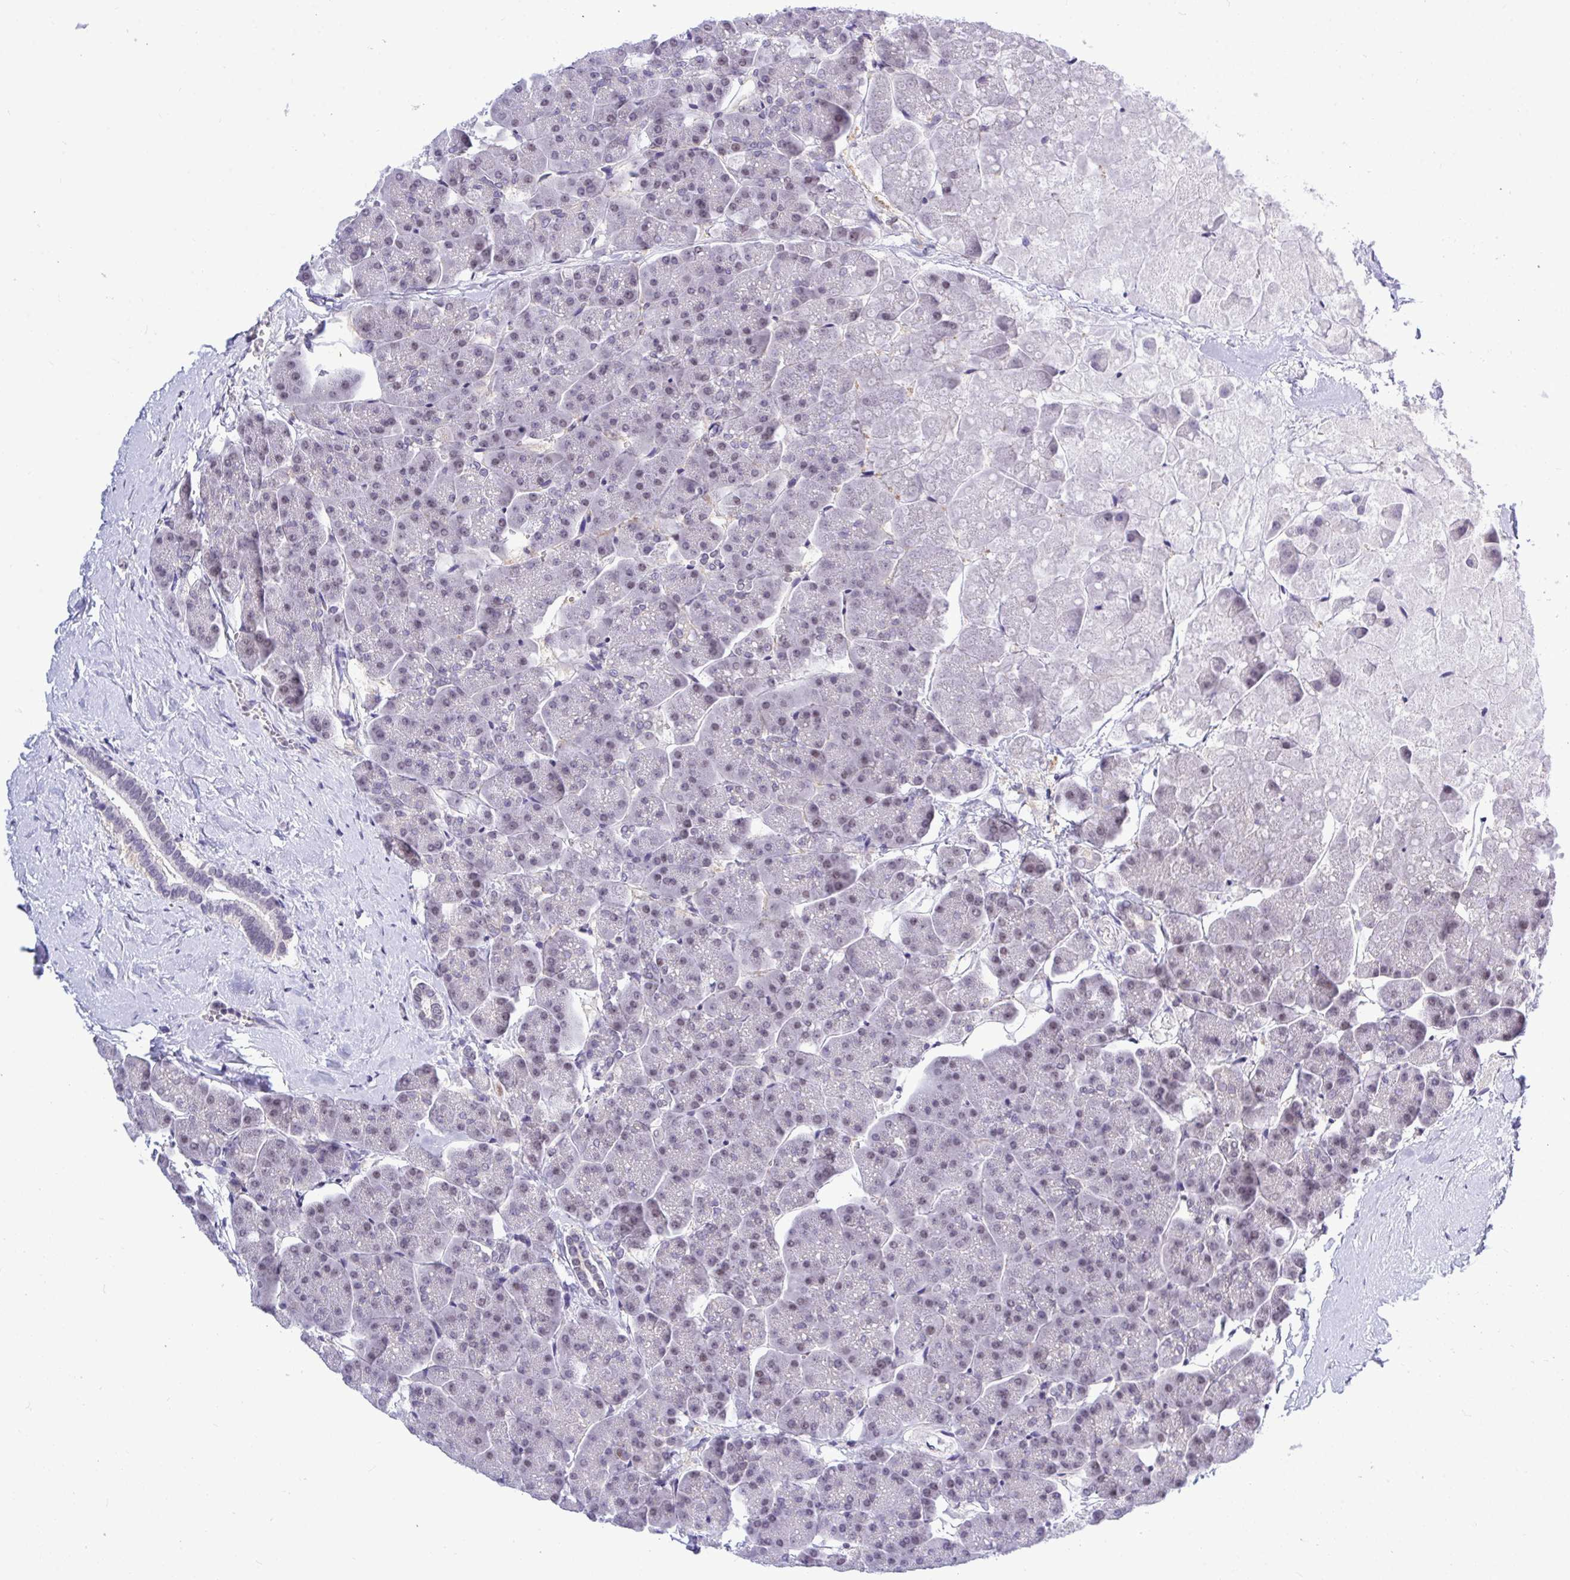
{"staining": {"intensity": "weak", "quantity": "<25%", "location": "nuclear"}, "tissue": "pancreas", "cell_type": "Exocrine glandular cells", "image_type": "normal", "snomed": [{"axis": "morphology", "description": "Normal tissue, NOS"}, {"axis": "topography", "description": "Pancreas"}, {"axis": "topography", "description": "Peripheral nerve tissue"}], "caption": "This is a micrograph of immunohistochemistry staining of benign pancreas, which shows no expression in exocrine glandular cells.", "gene": "THOP1", "patient": {"sex": "male", "age": 54}}